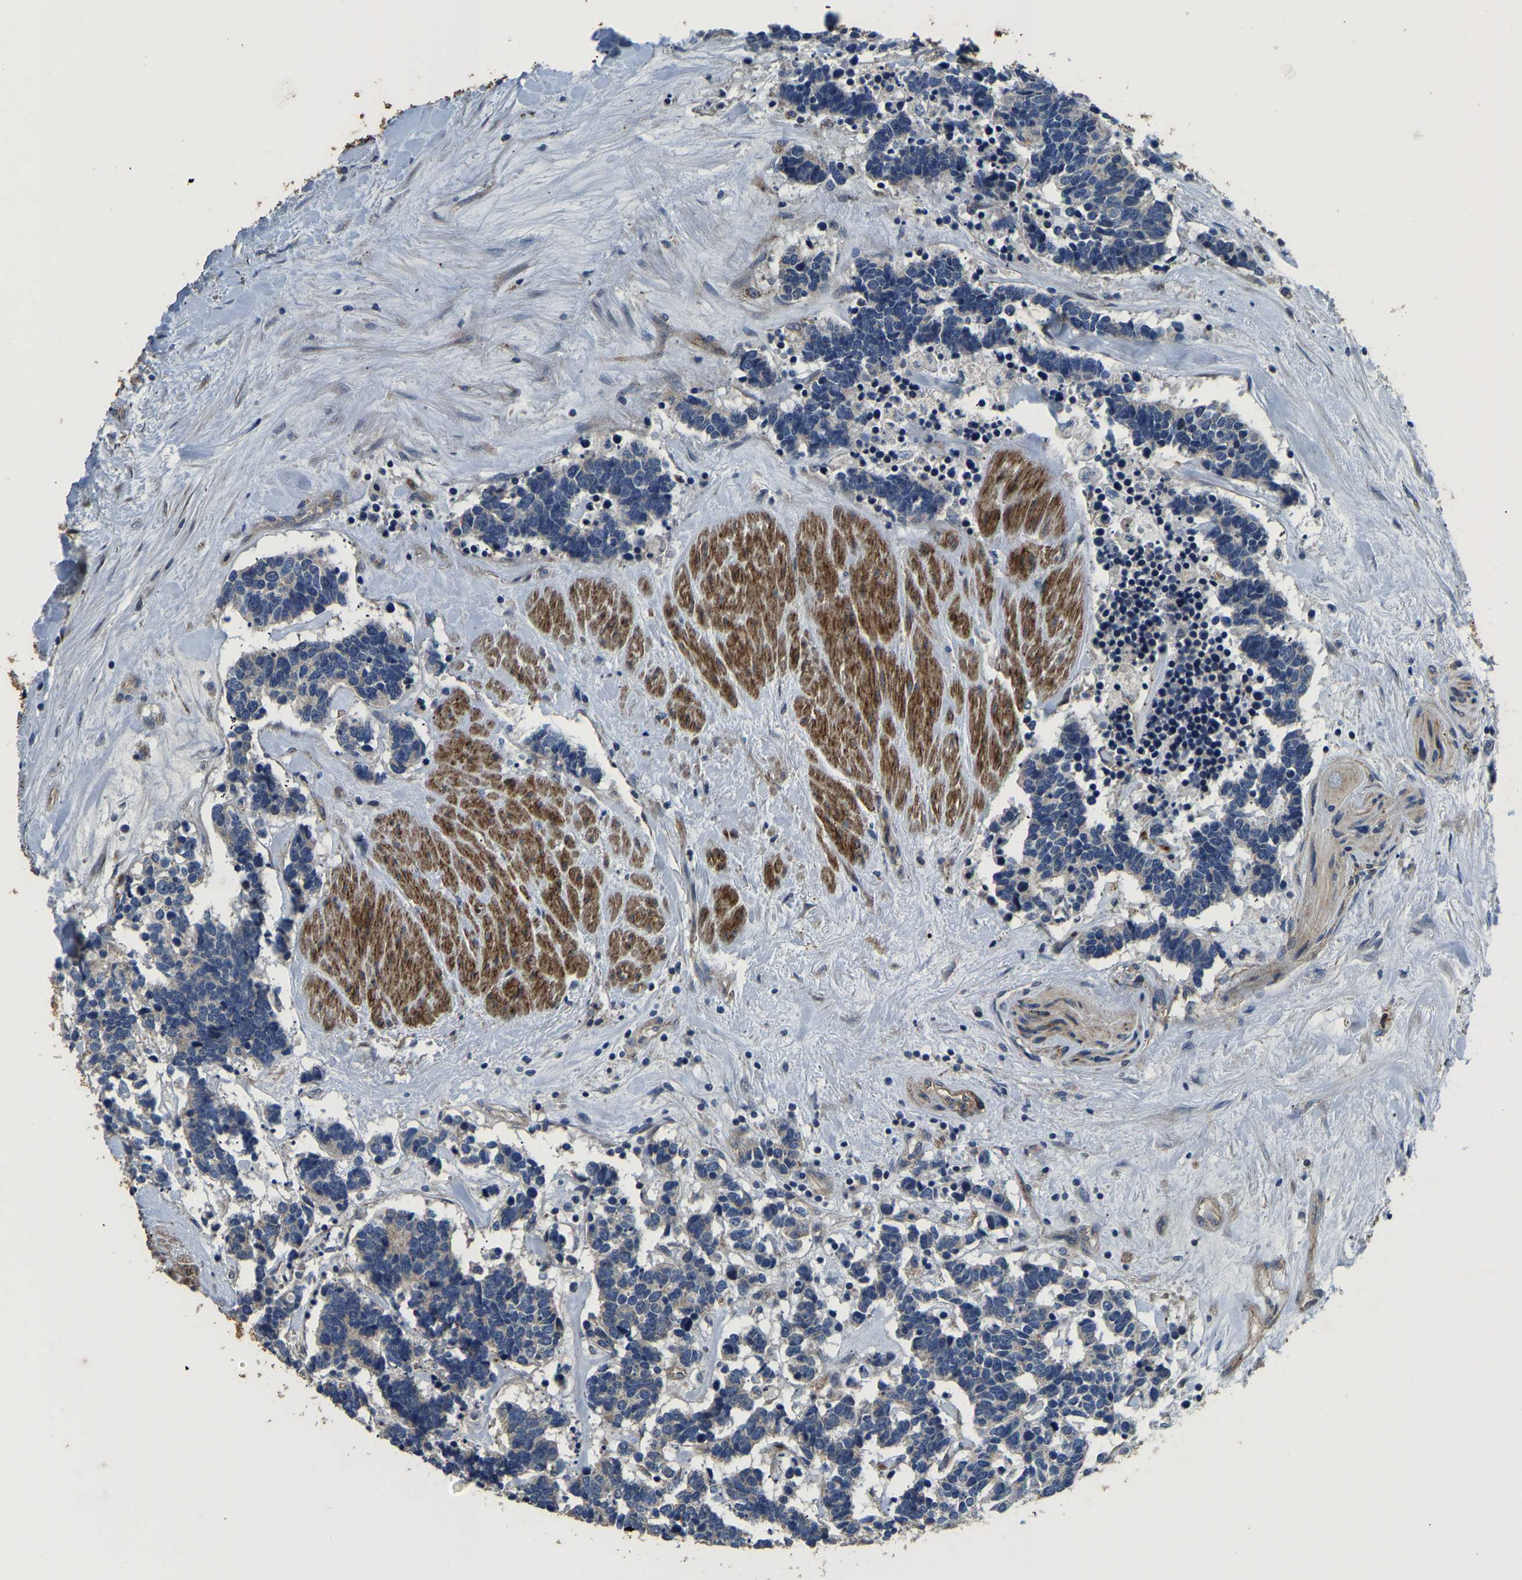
{"staining": {"intensity": "negative", "quantity": "none", "location": "none"}, "tissue": "carcinoid", "cell_type": "Tumor cells", "image_type": "cancer", "snomed": [{"axis": "morphology", "description": "Carcinoma, NOS"}, {"axis": "morphology", "description": "Carcinoid, malignant, NOS"}, {"axis": "topography", "description": "Urinary bladder"}], "caption": "Carcinoid was stained to show a protein in brown. There is no significant expression in tumor cells.", "gene": "RNF39", "patient": {"sex": "male", "age": 57}}